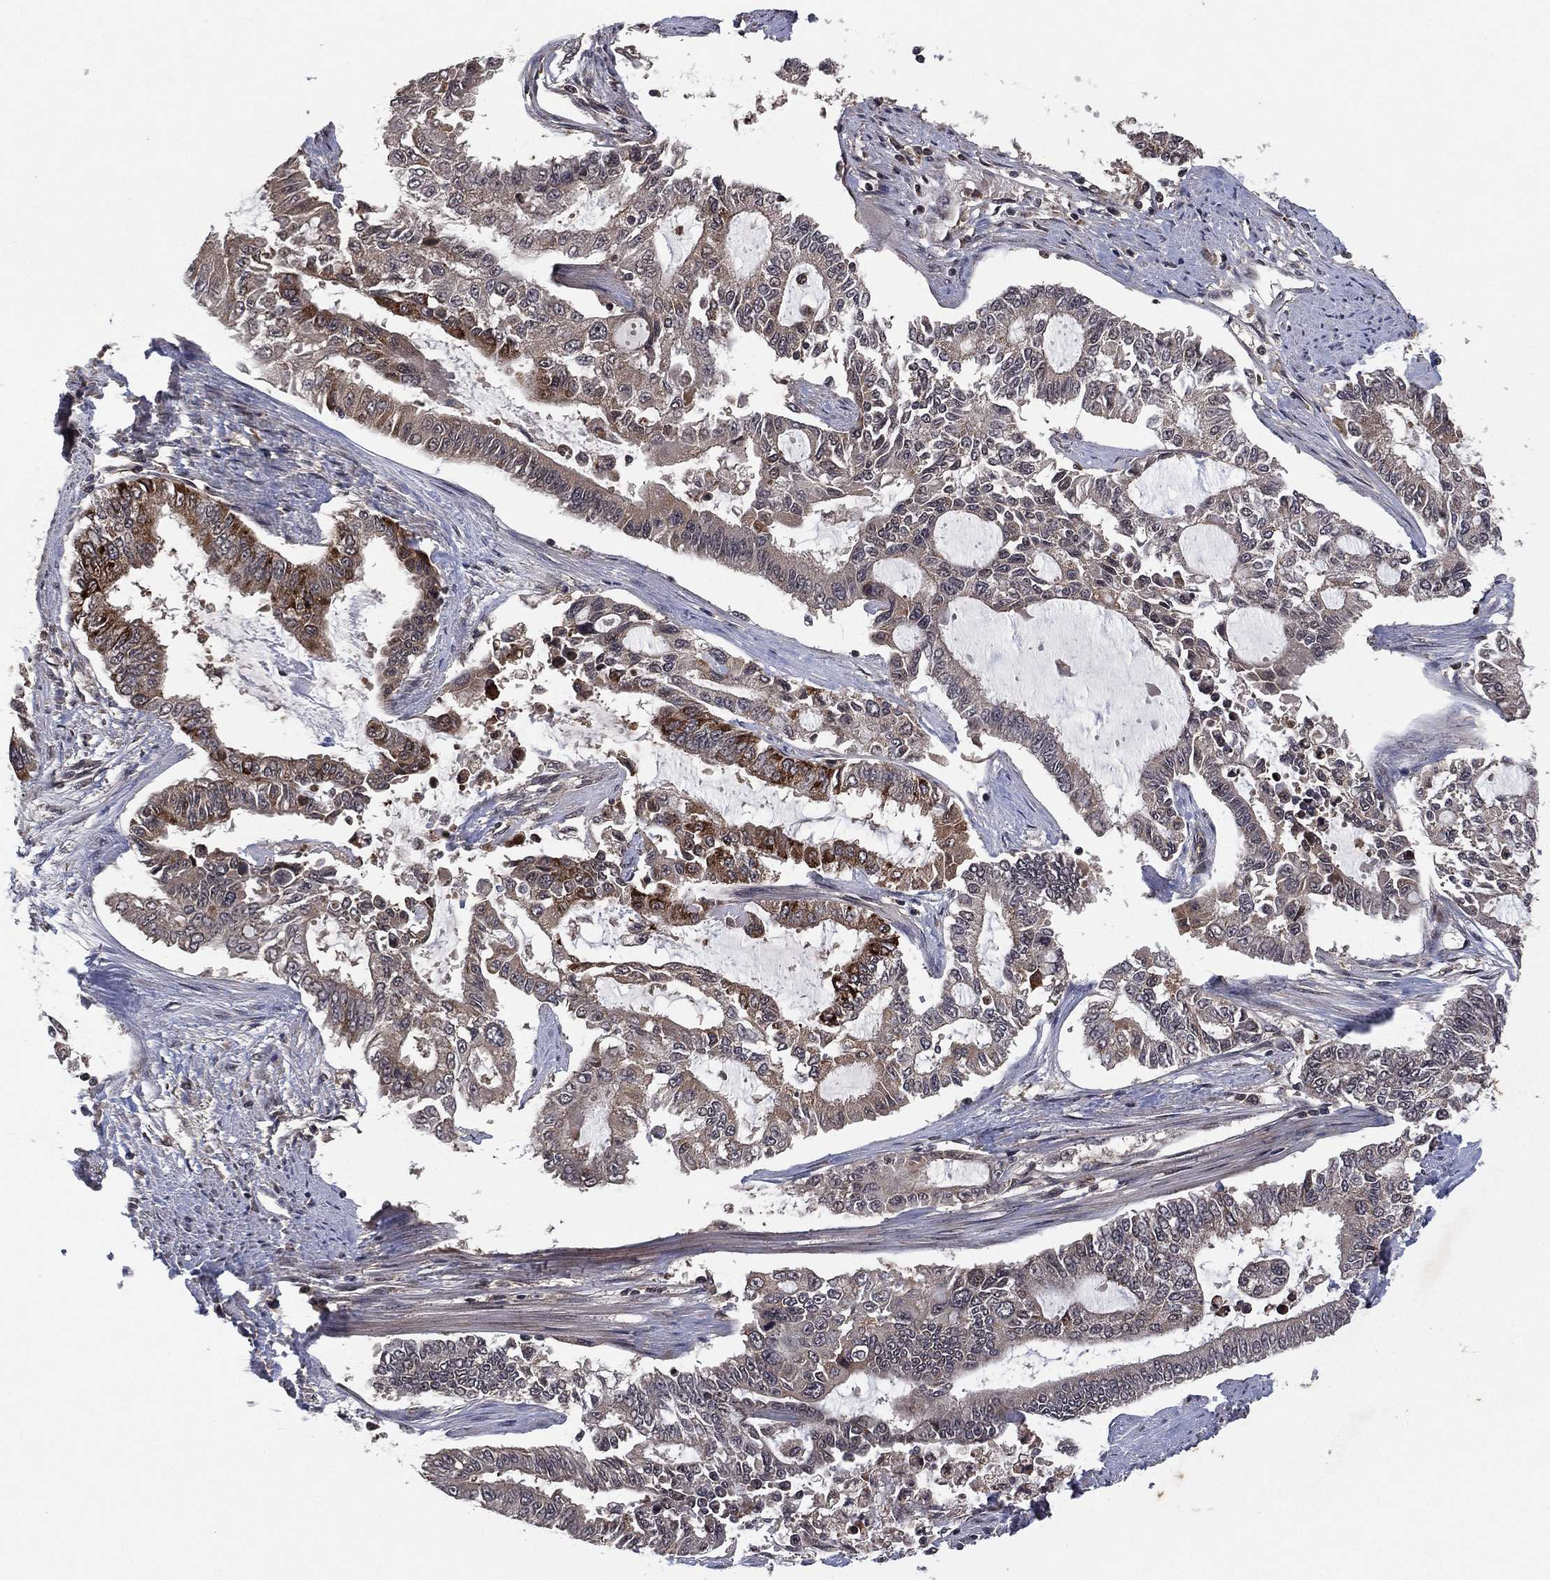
{"staining": {"intensity": "strong", "quantity": "<25%", "location": "cytoplasmic/membranous"}, "tissue": "endometrial cancer", "cell_type": "Tumor cells", "image_type": "cancer", "snomed": [{"axis": "morphology", "description": "Adenocarcinoma, NOS"}, {"axis": "topography", "description": "Uterus"}], "caption": "Endometrial cancer (adenocarcinoma) stained for a protein (brown) displays strong cytoplasmic/membranous positive expression in about <25% of tumor cells.", "gene": "ATG4B", "patient": {"sex": "female", "age": 59}}